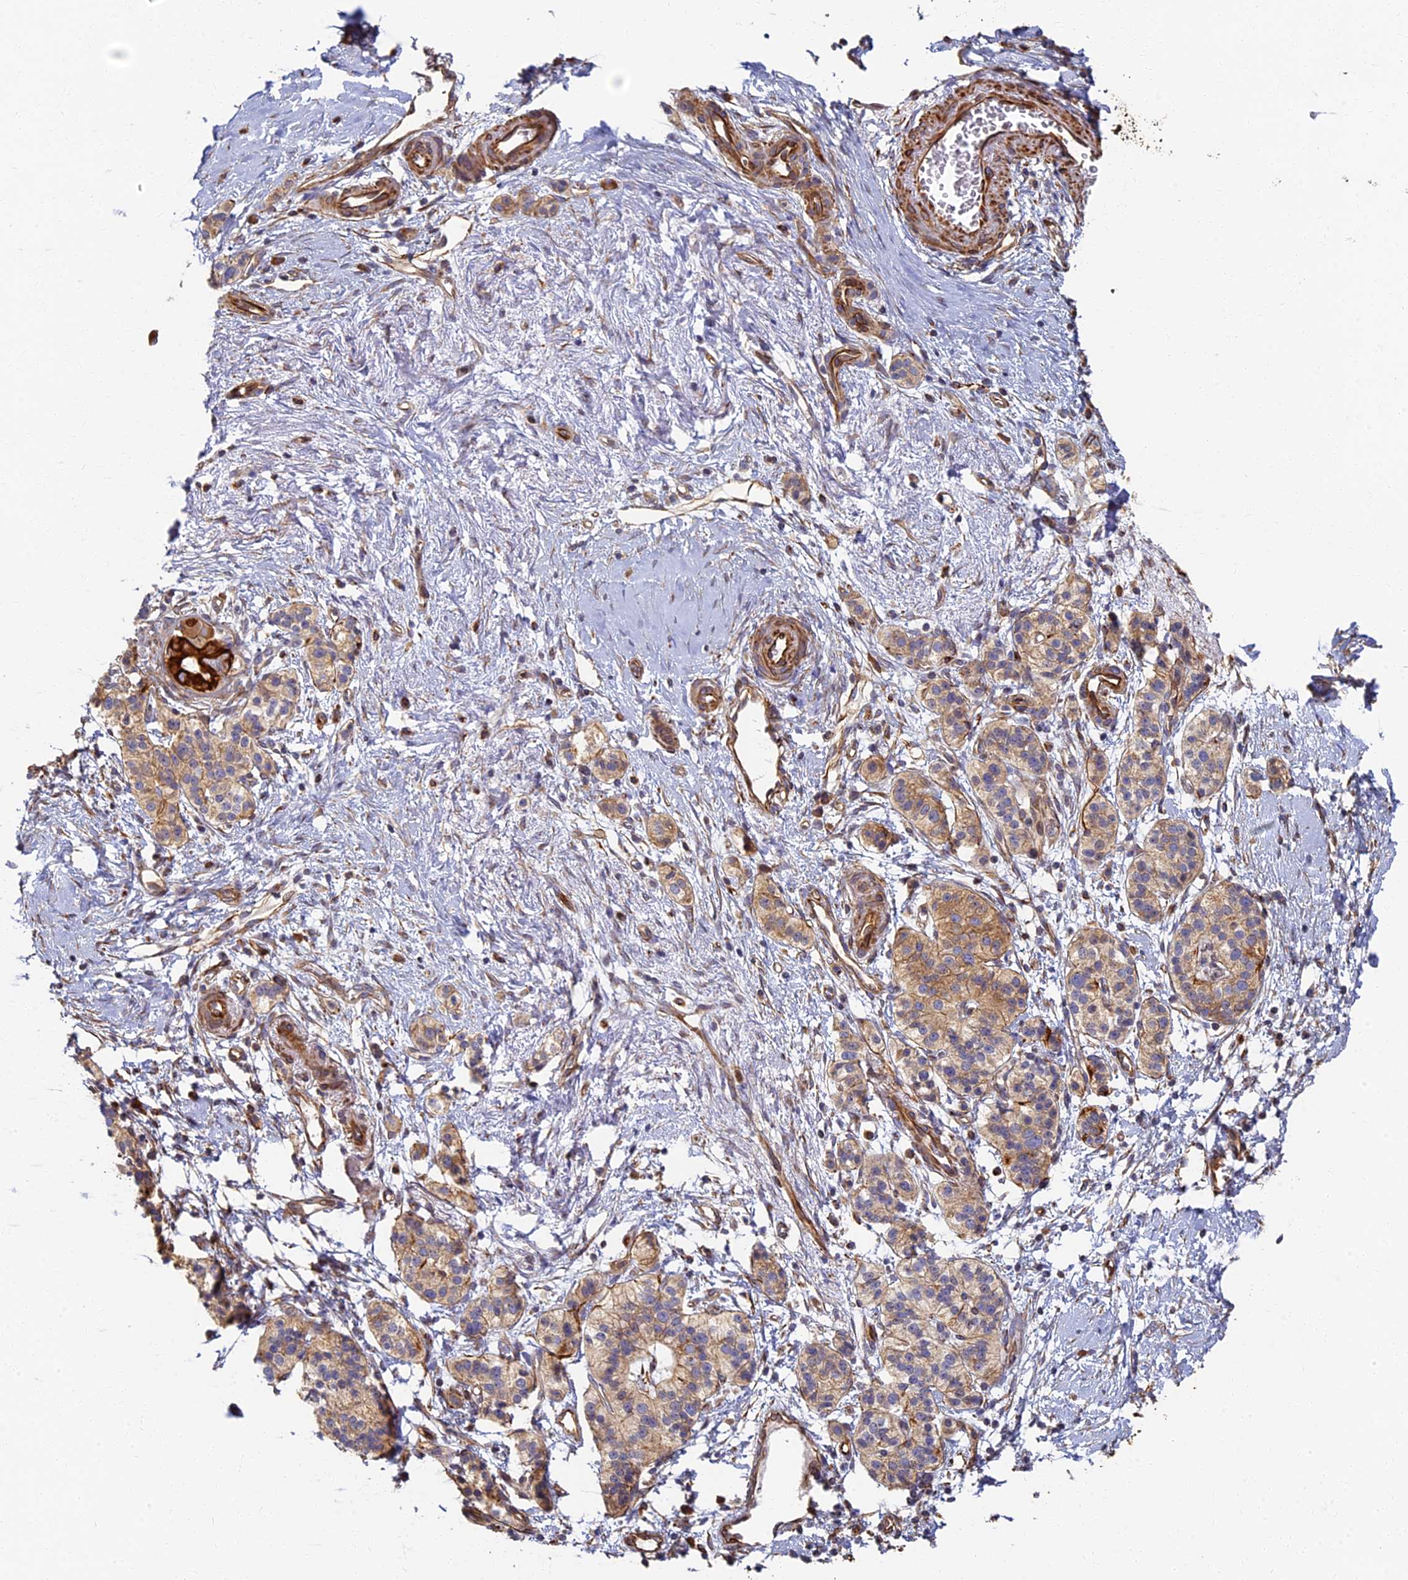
{"staining": {"intensity": "strong", "quantity": ">75%", "location": "cytoplasmic/membranous"}, "tissue": "pancreatic cancer", "cell_type": "Tumor cells", "image_type": "cancer", "snomed": [{"axis": "morphology", "description": "Adenocarcinoma, NOS"}, {"axis": "topography", "description": "Pancreas"}], "caption": "Strong cytoplasmic/membranous positivity for a protein is appreciated in approximately >75% of tumor cells of adenocarcinoma (pancreatic) using IHC.", "gene": "LRRC57", "patient": {"sex": "male", "age": 50}}